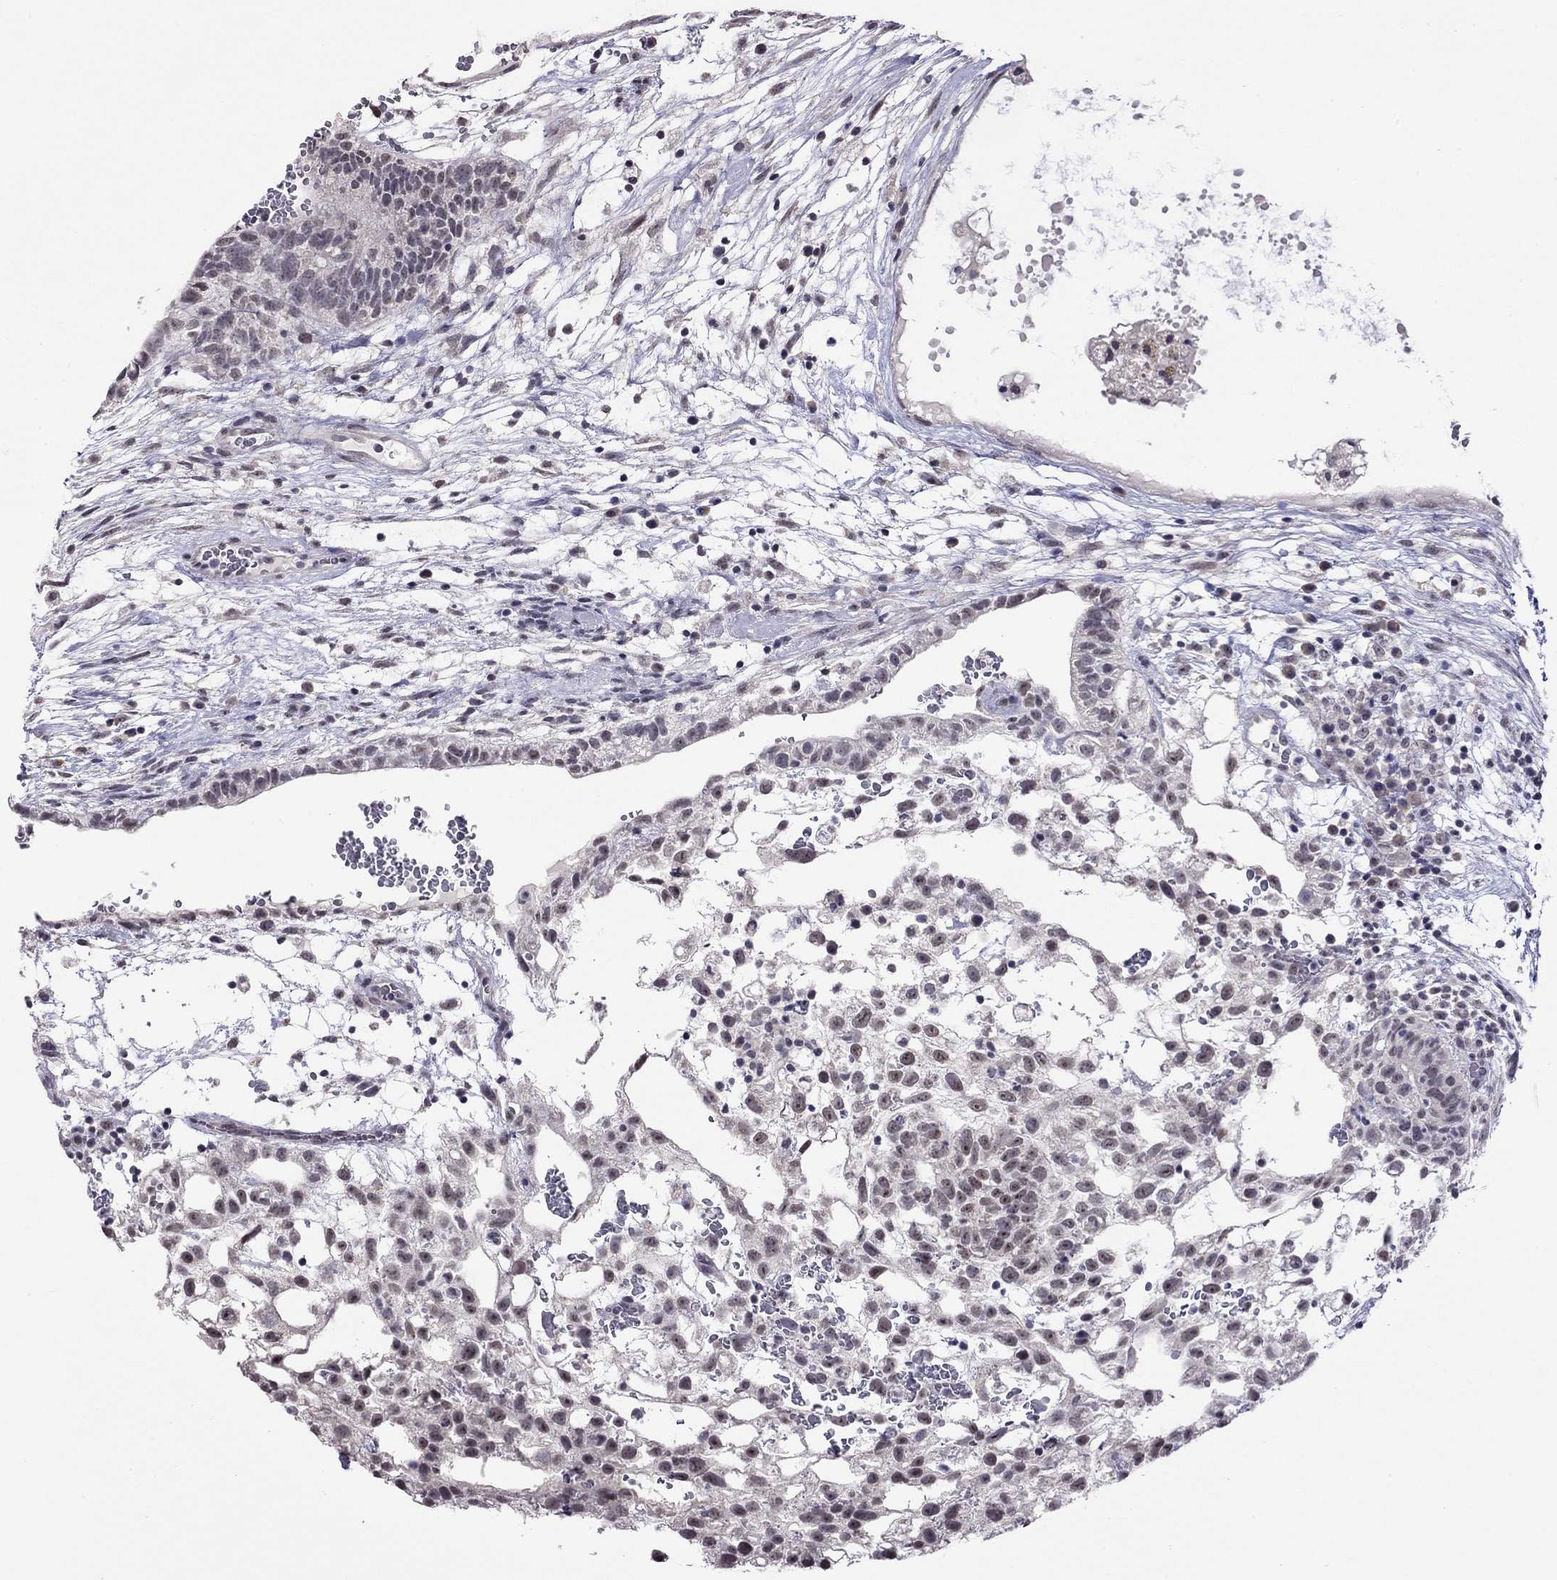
{"staining": {"intensity": "weak", "quantity": "25%-75%", "location": "nuclear"}, "tissue": "testis cancer", "cell_type": "Tumor cells", "image_type": "cancer", "snomed": [{"axis": "morphology", "description": "Normal tissue, NOS"}, {"axis": "morphology", "description": "Carcinoma, Embryonal, NOS"}, {"axis": "topography", "description": "Testis"}], "caption": "Immunohistochemical staining of human testis cancer (embryonal carcinoma) shows low levels of weak nuclear expression in about 25%-75% of tumor cells.", "gene": "HES5", "patient": {"sex": "male", "age": 32}}